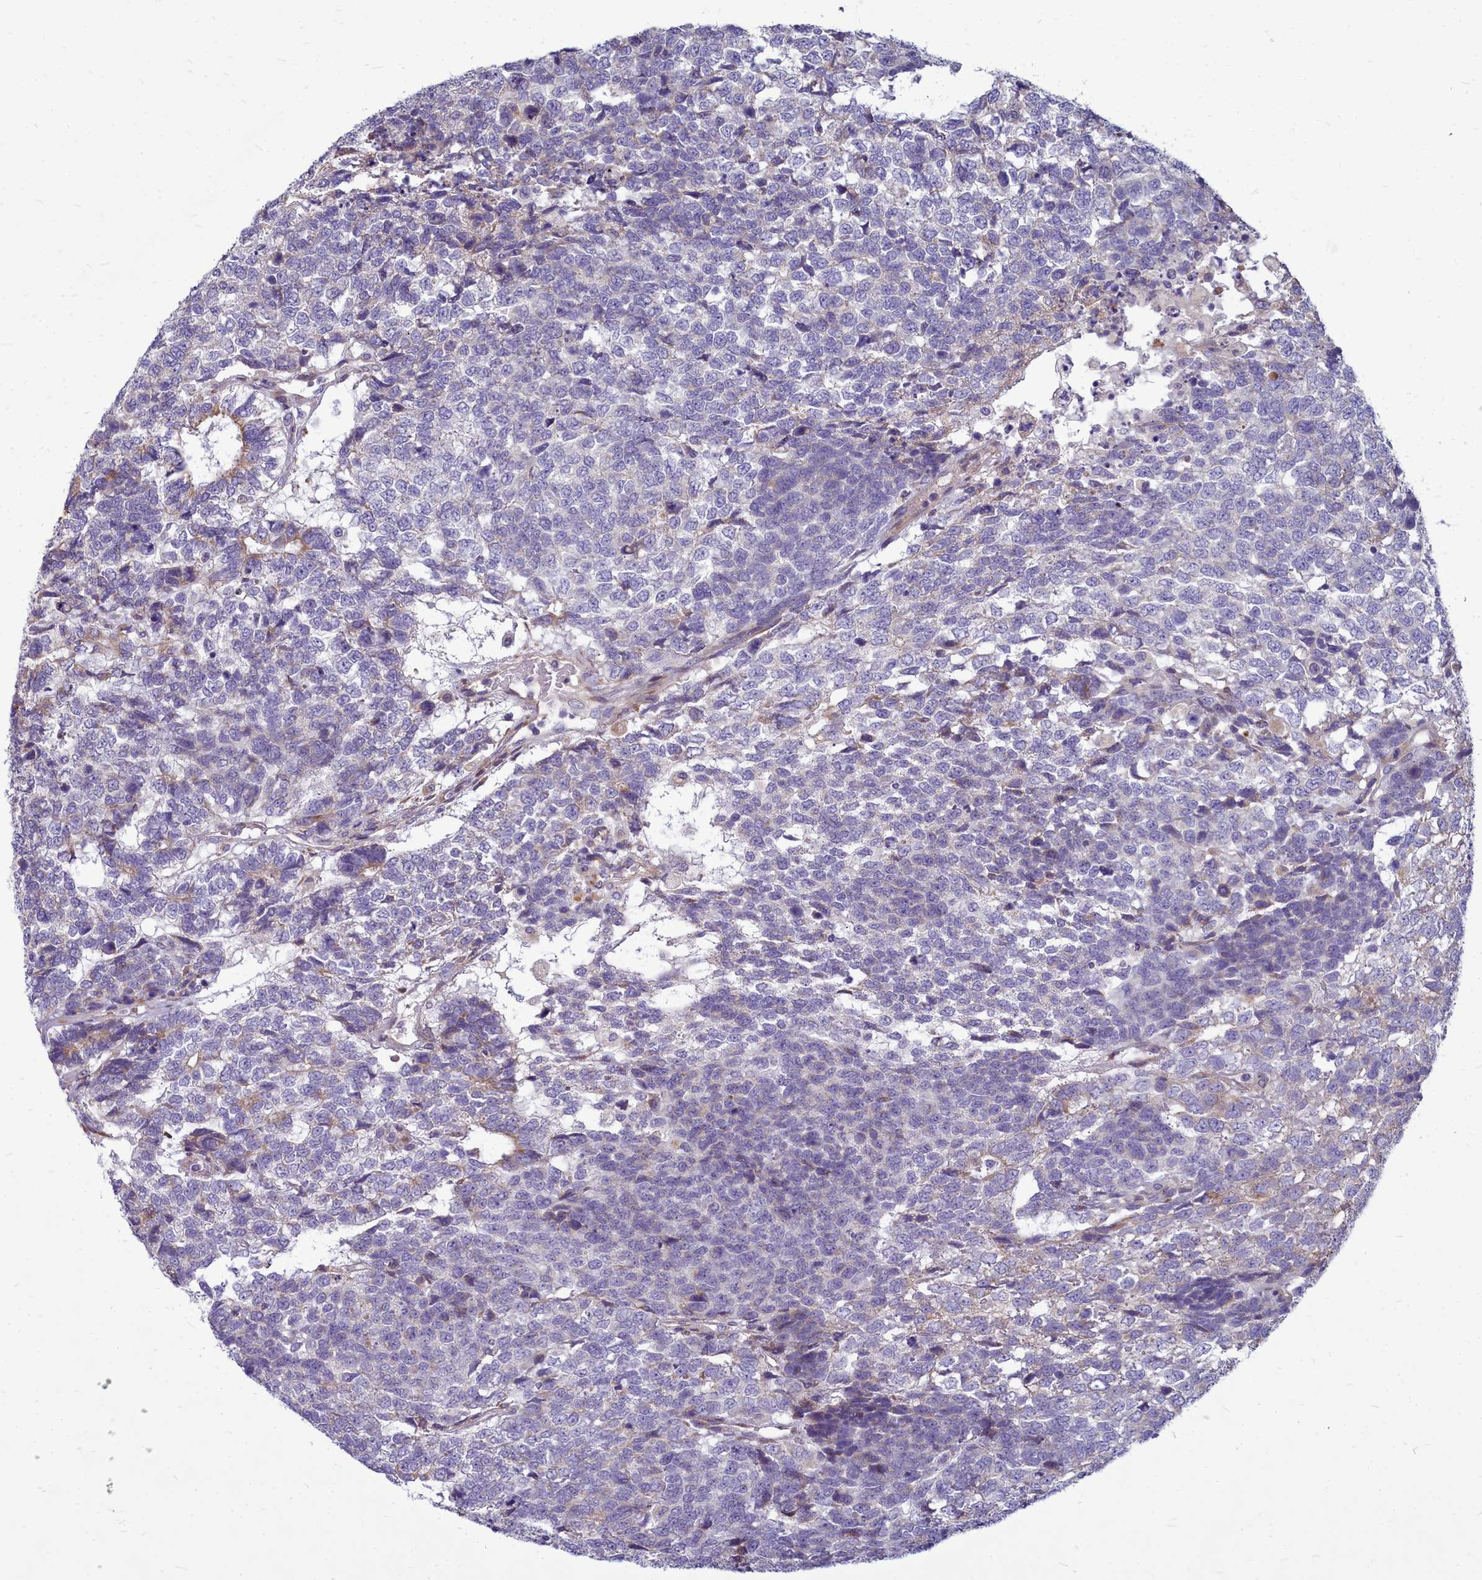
{"staining": {"intensity": "moderate", "quantity": "<25%", "location": "cytoplasmic/membranous"}, "tissue": "testis cancer", "cell_type": "Tumor cells", "image_type": "cancer", "snomed": [{"axis": "morphology", "description": "Carcinoma, Embryonal, NOS"}, {"axis": "topography", "description": "Testis"}], "caption": "Immunohistochemical staining of human testis cancer (embryonal carcinoma) demonstrates low levels of moderate cytoplasmic/membranous expression in approximately <25% of tumor cells.", "gene": "SMPD4", "patient": {"sex": "male", "age": 23}}